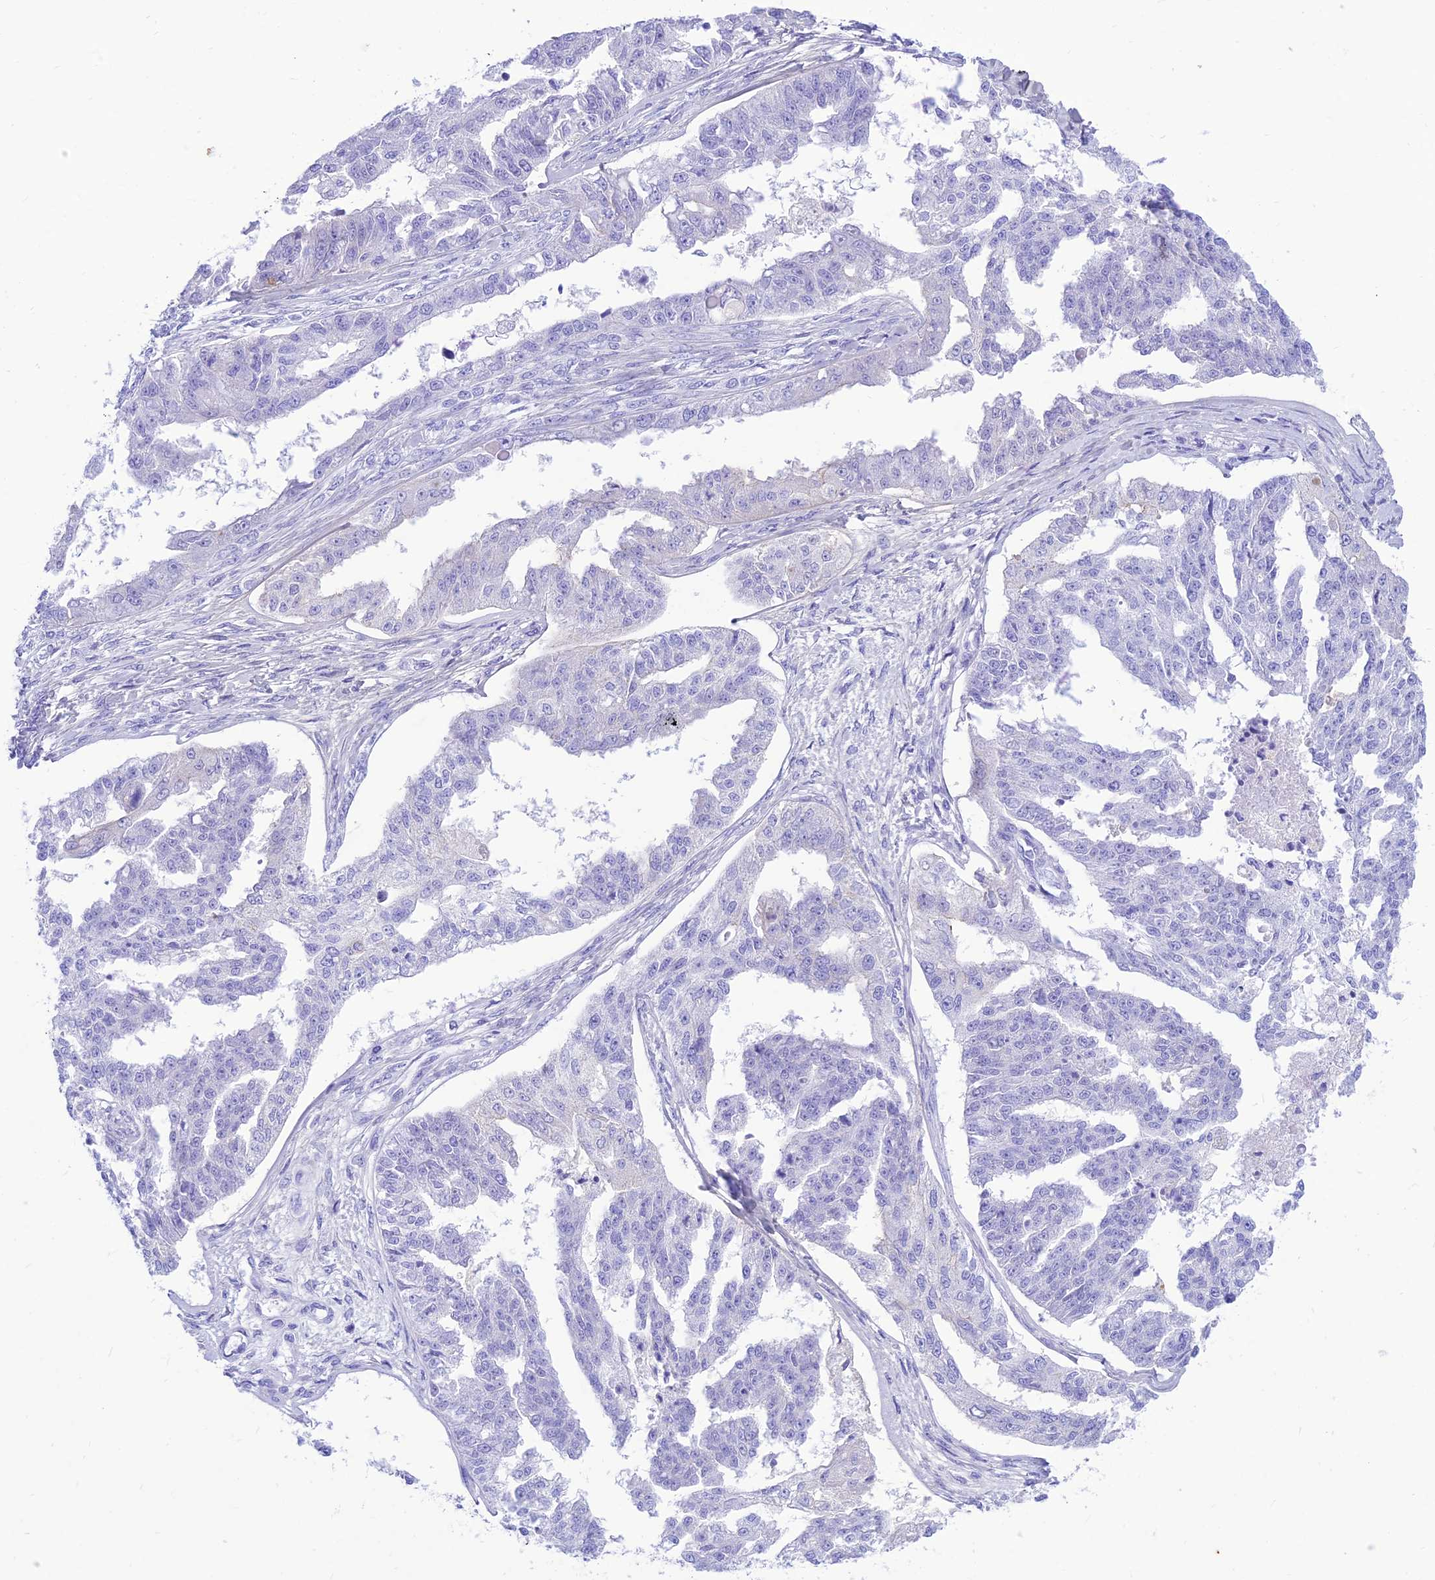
{"staining": {"intensity": "negative", "quantity": "none", "location": "none"}, "tissue": "ovarian cancer", "cell_type": "Tumor cells", "image_type": "cancer", "snomed": [{"axis": "morphology", "description": "Cystadenocarcinoma, serous, NOS"}, {"axis": "topography", "description": "Ovary"}], "caption": "The immunohistochemistry (IHC) histopathology image has no significant expression in tumor cells of ovarian cancer tissue. (Stains: DAB (3,3'-diaminobenzidine) immunohistochemistry with hematoxylin counter stain, Microscopy: brightfield microscopy at high magnification).", "gene": "PRNP", "patient": {"sex": "female", "age": 58}}